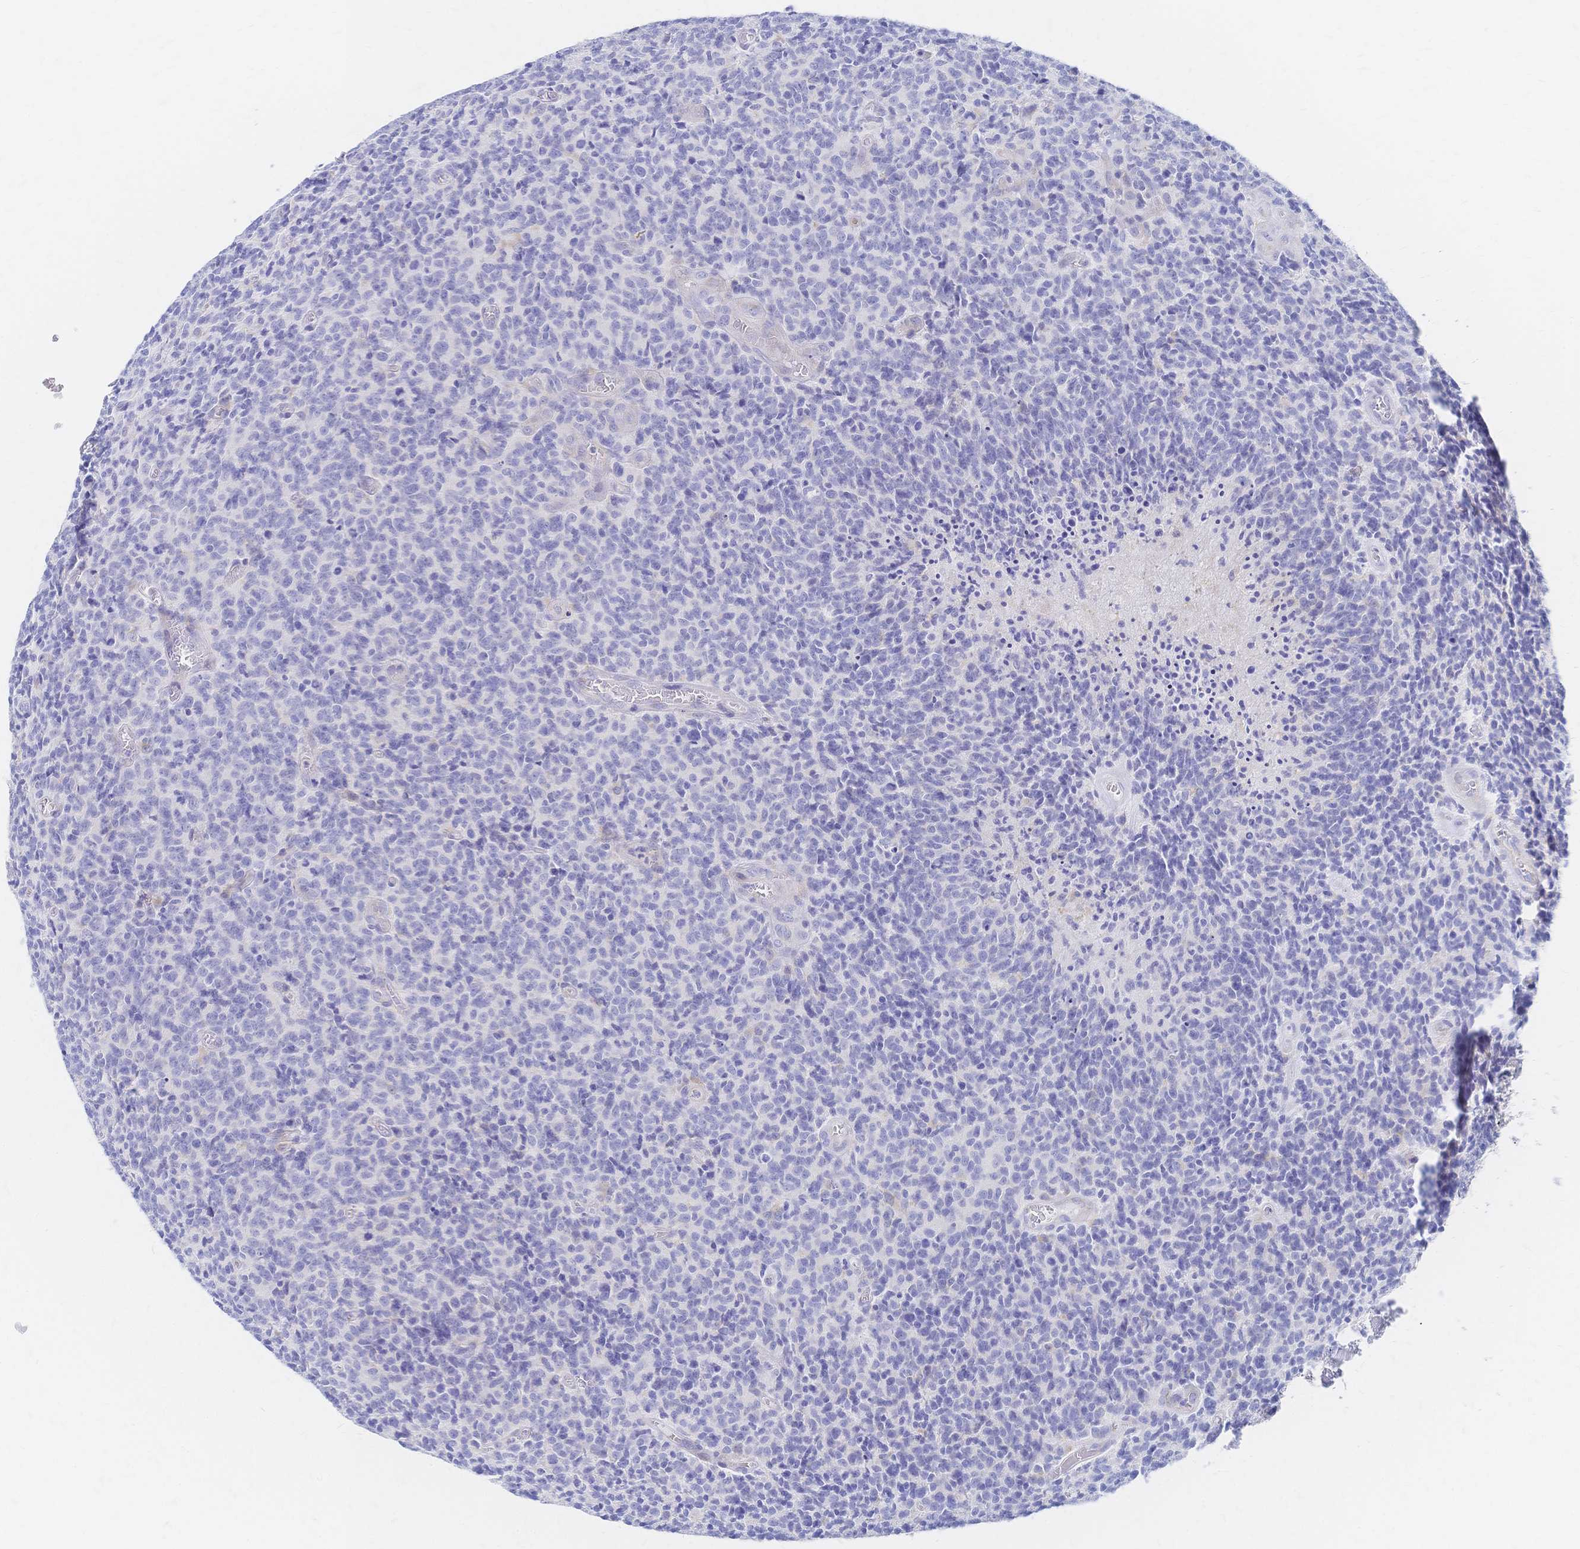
{"staining": {"intensity": "negative", "quantity": "none", "location": "none"}, "tissue": "glioma", "cell_type": "Tumor cells", "image_type": "cancer", "snomed": [{"axis": "morphology", "description": "Glioma, malignant, High grade"}, {"axis": "topography", "description": "Brain"}], "caption": "Immunohistochemical staining of glioma demonstrates no significant staining in tumor cells.", "gene": "SLC5A1", "patient": {"sex": "male", "age": 76}}